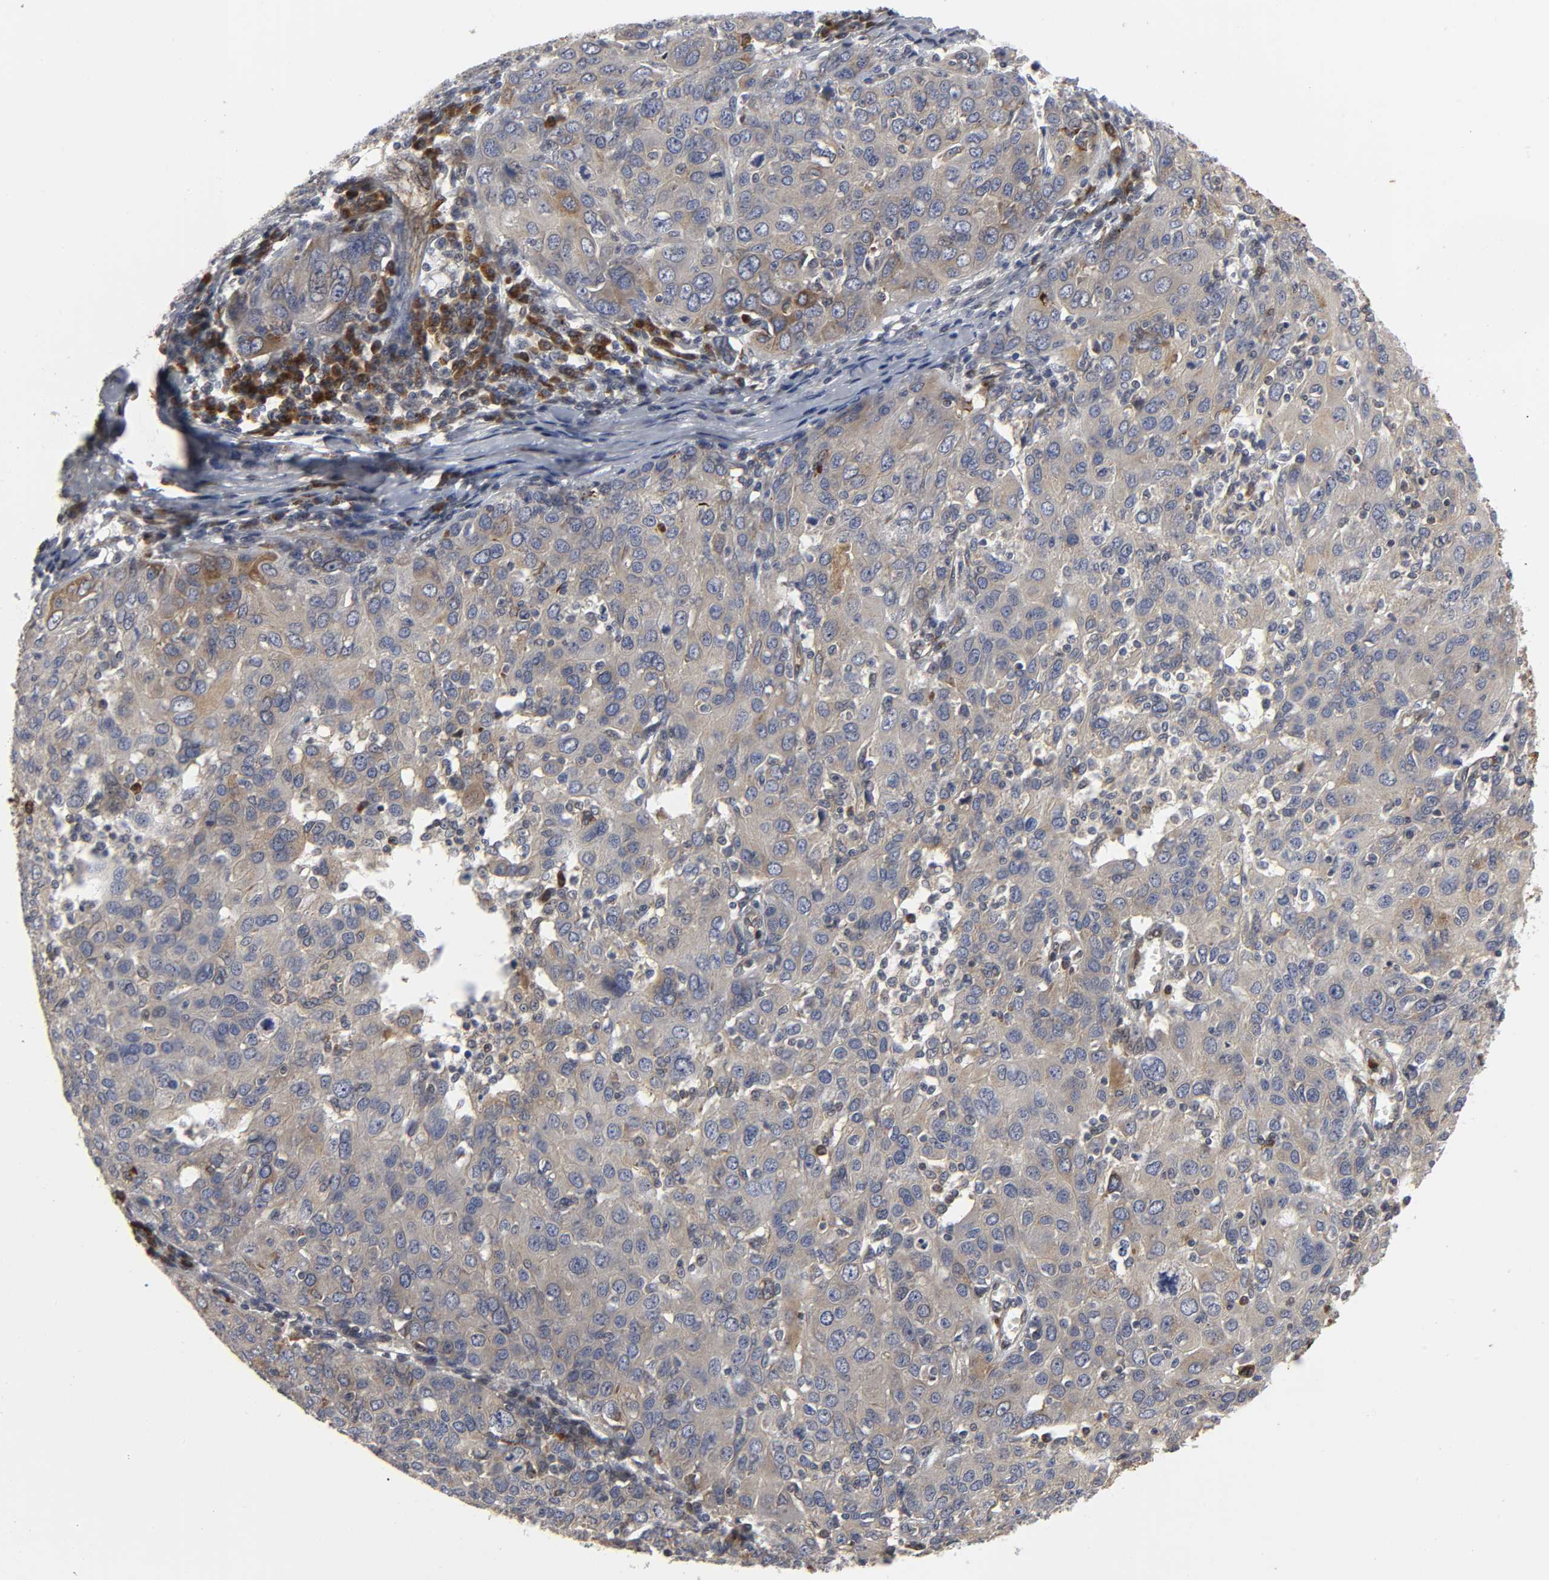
{"staining": {"intensity": "weak", "quantity": "<25%", "location": "cytoplasmic/membranous"}, "tissue": "ovarian cancer", "cell_type": "Tumor cells", "image_type": "cancer", "snomed": [{"axis": "morphology", "description": "Carcinoma, endometroid"}, {"axis": "topography", "description": "Ovary"}], "caption": "The histopathology image reveals no significant expression in tumor cells of ovarian cancer (endometroid carcinoma). (Immunohistochemistry (ihc), brightfield microscopy, high magnification).", "gene": "ASB6", "patient": {"sex": "female", "age": 50}}